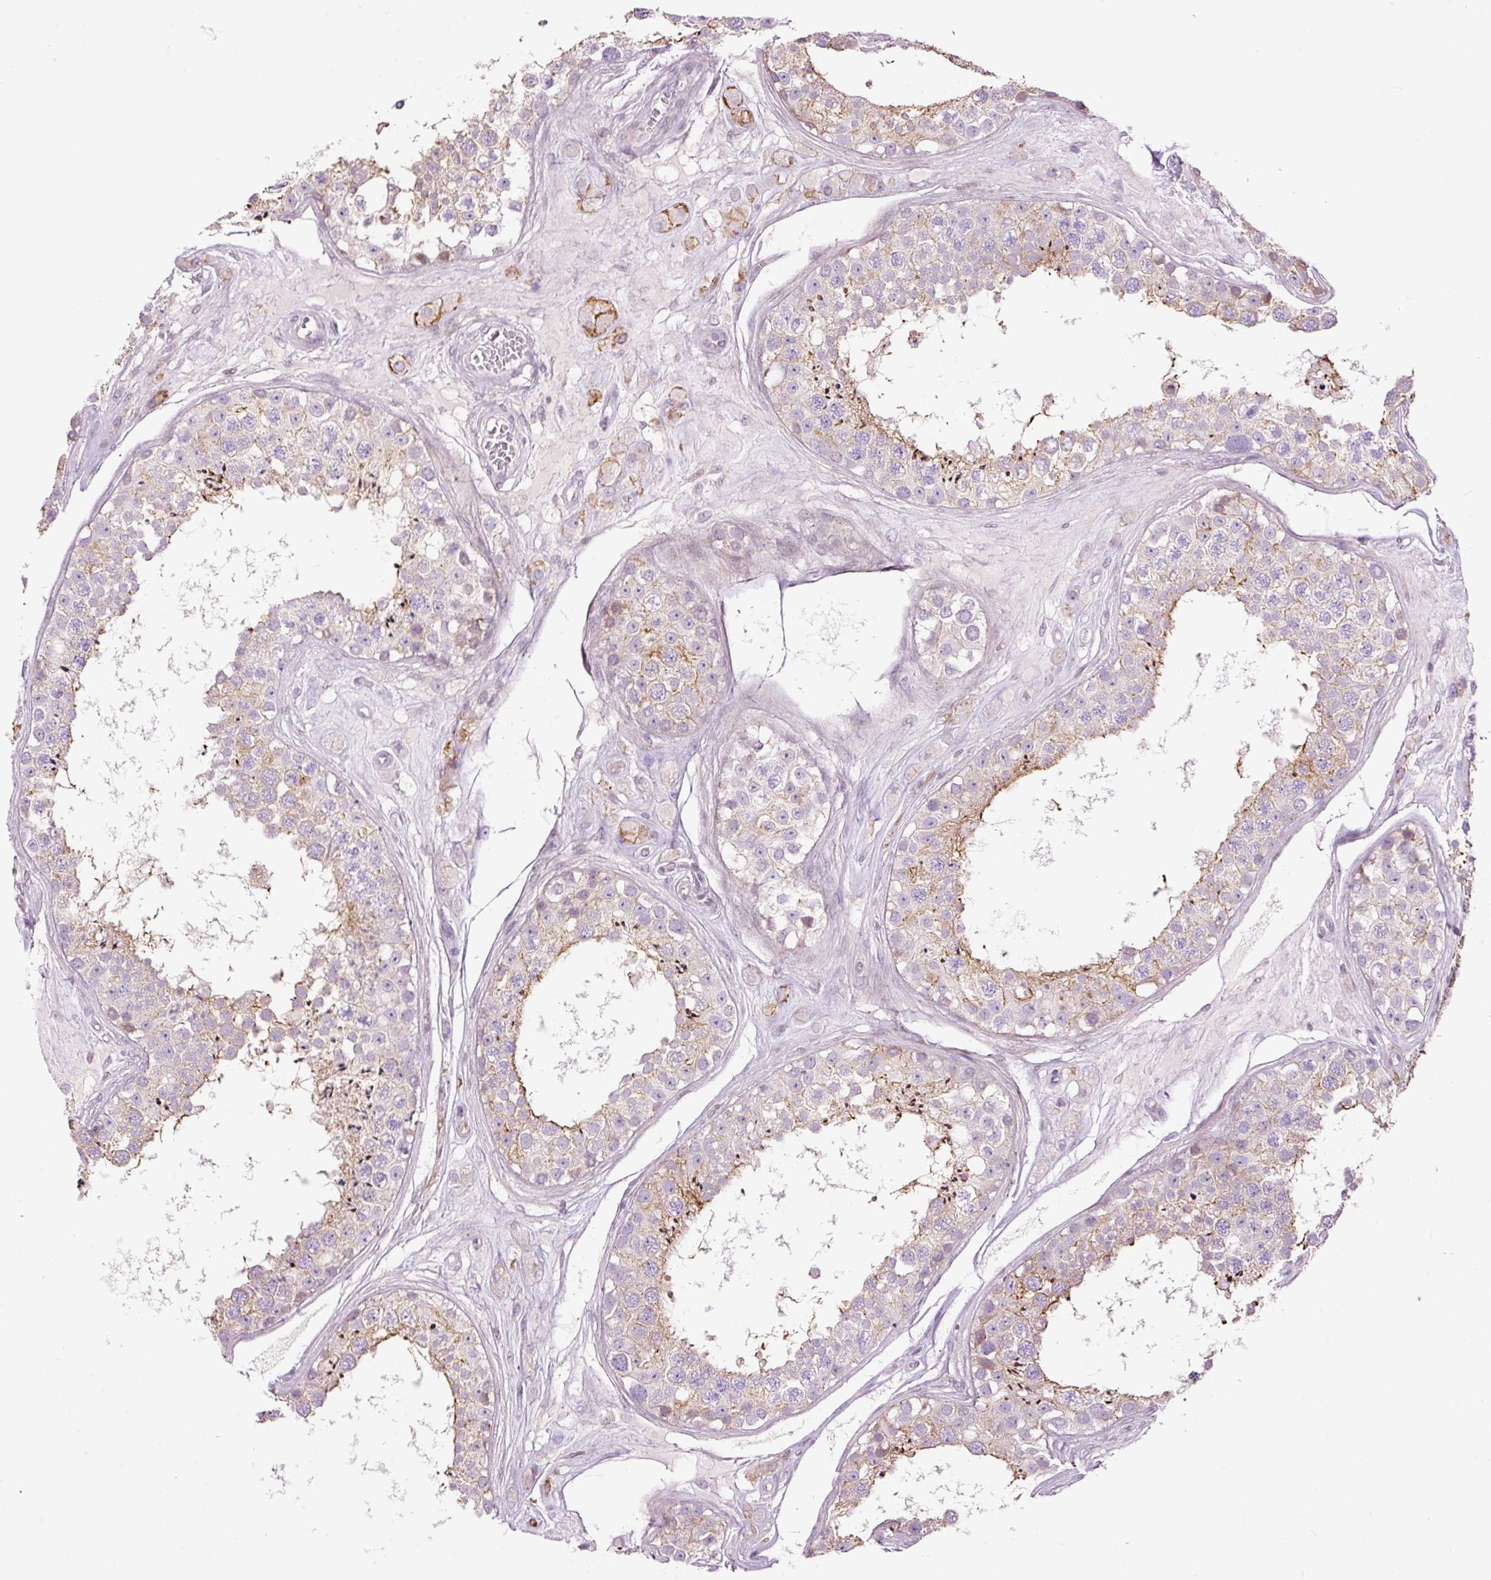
{"staining": {"intensity": "moderate", "quantity": "<25%", "location": "cytoplasmic/membranous"}, "tissue": "testis", "cell_type": "Cells in seminiferous ducts", "image_type": "normal", "snomed": [{"axis": "morphology", "description": "Normal tissue, NOS"}, {"axis": "topography", "description": "Testis"}], "caption": "DAB immunohistochemical staining of benign human testis demonstrates moderate cytoplasmic/membranous protein positivity in approximately <25% of cells in seminiferous ducts.", "gene": "FCRL4", "patient": {"sex": "male", "age": 25}}